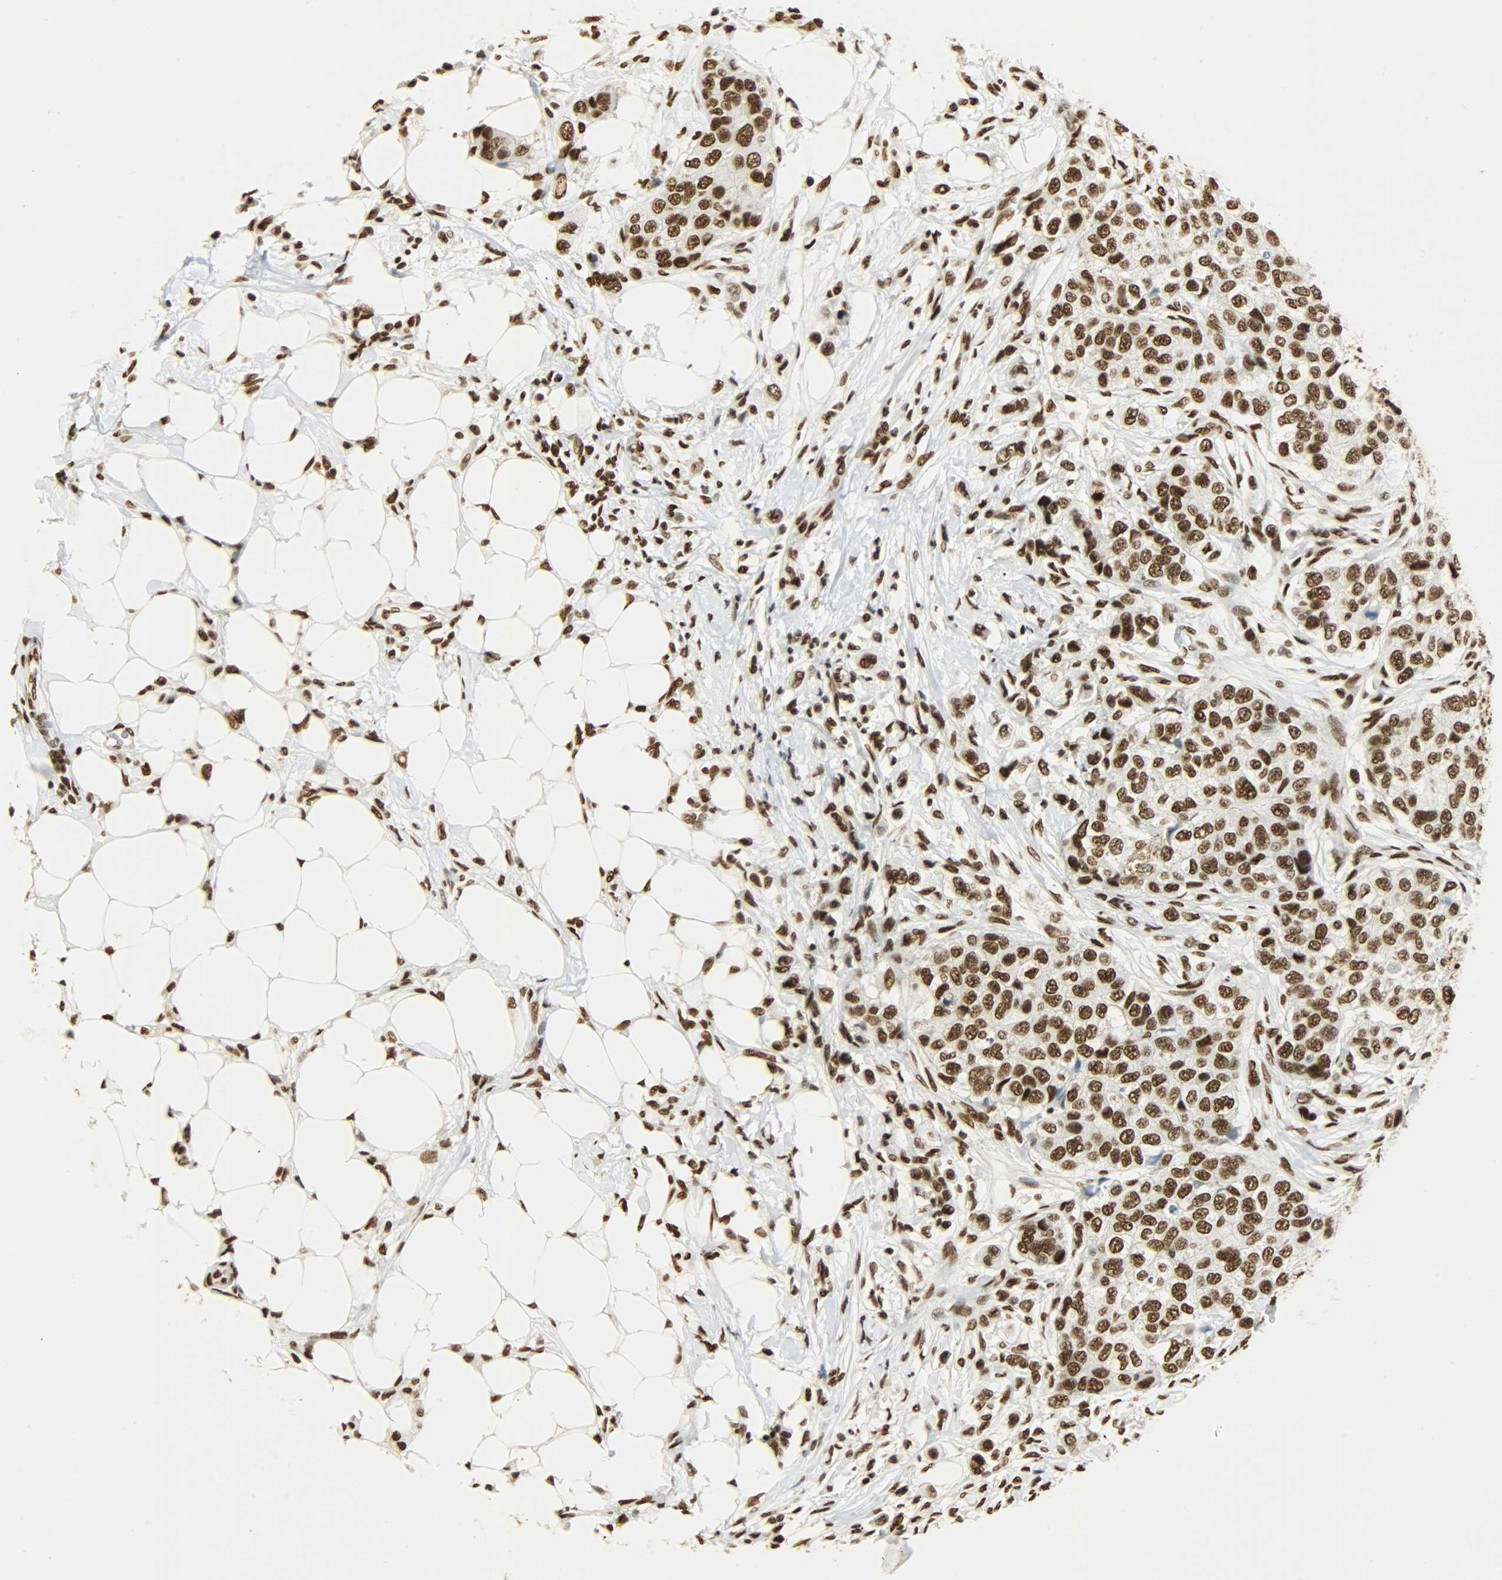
{"staining": {"intensity": "strong", "quantity": ">75%", "location": "nuclear"}, "tissue": "breast cancer", "cell_type": "Tumor cells", "image_type": "cancer", "snomed": [{"axis": "morphology", "description": "Normal tissue, NOS"}, {"axis": "morphology", "description": "Duct carcinoma"}, {"axis": "topography", "description": "Breast"}], "caption": "A photomicrograph of human breast invasive ductal carcinoma stained for a protein shows strong nuclear brown staining in tumor cells.", "gene": "KHDRBS1", "patient": {"sex": "female", "age": 49}}